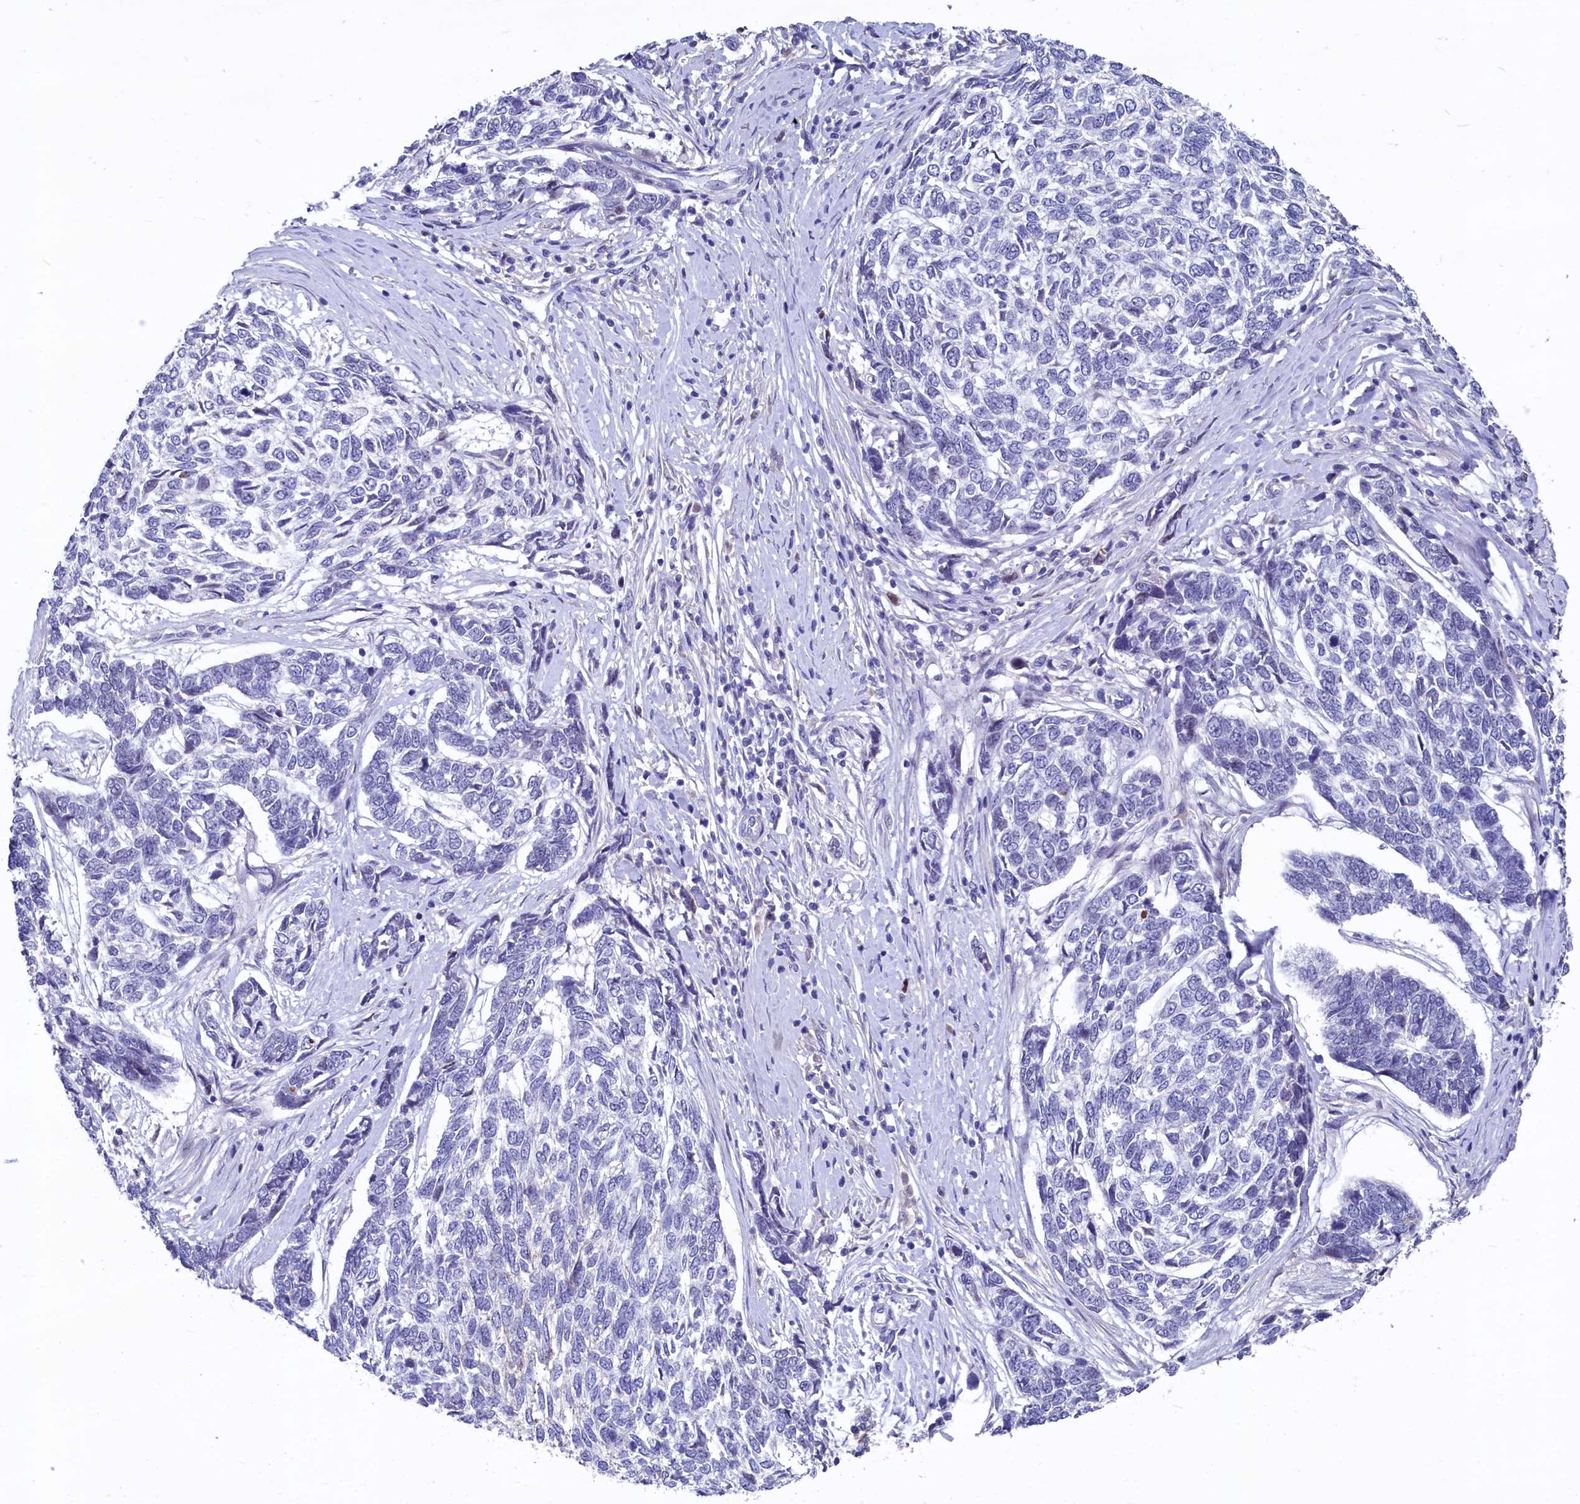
{"staining": {"intensity": "negative", "quantity": "none", "location": "none"}, "tissue": "skin cancer", "cell_type": "Tumor cells", "image_type": "cancer", "snomed": [{"axis": "morphology", "description": "Basal cell carcinoma"}, {"axis": "topography", "description": "Skin"}], "caption": "Image shows no protein expression in tumor cells of skin cancer tissue.", "gene": "ASXL3", "patient": {"sex": "female", "age": 65}}